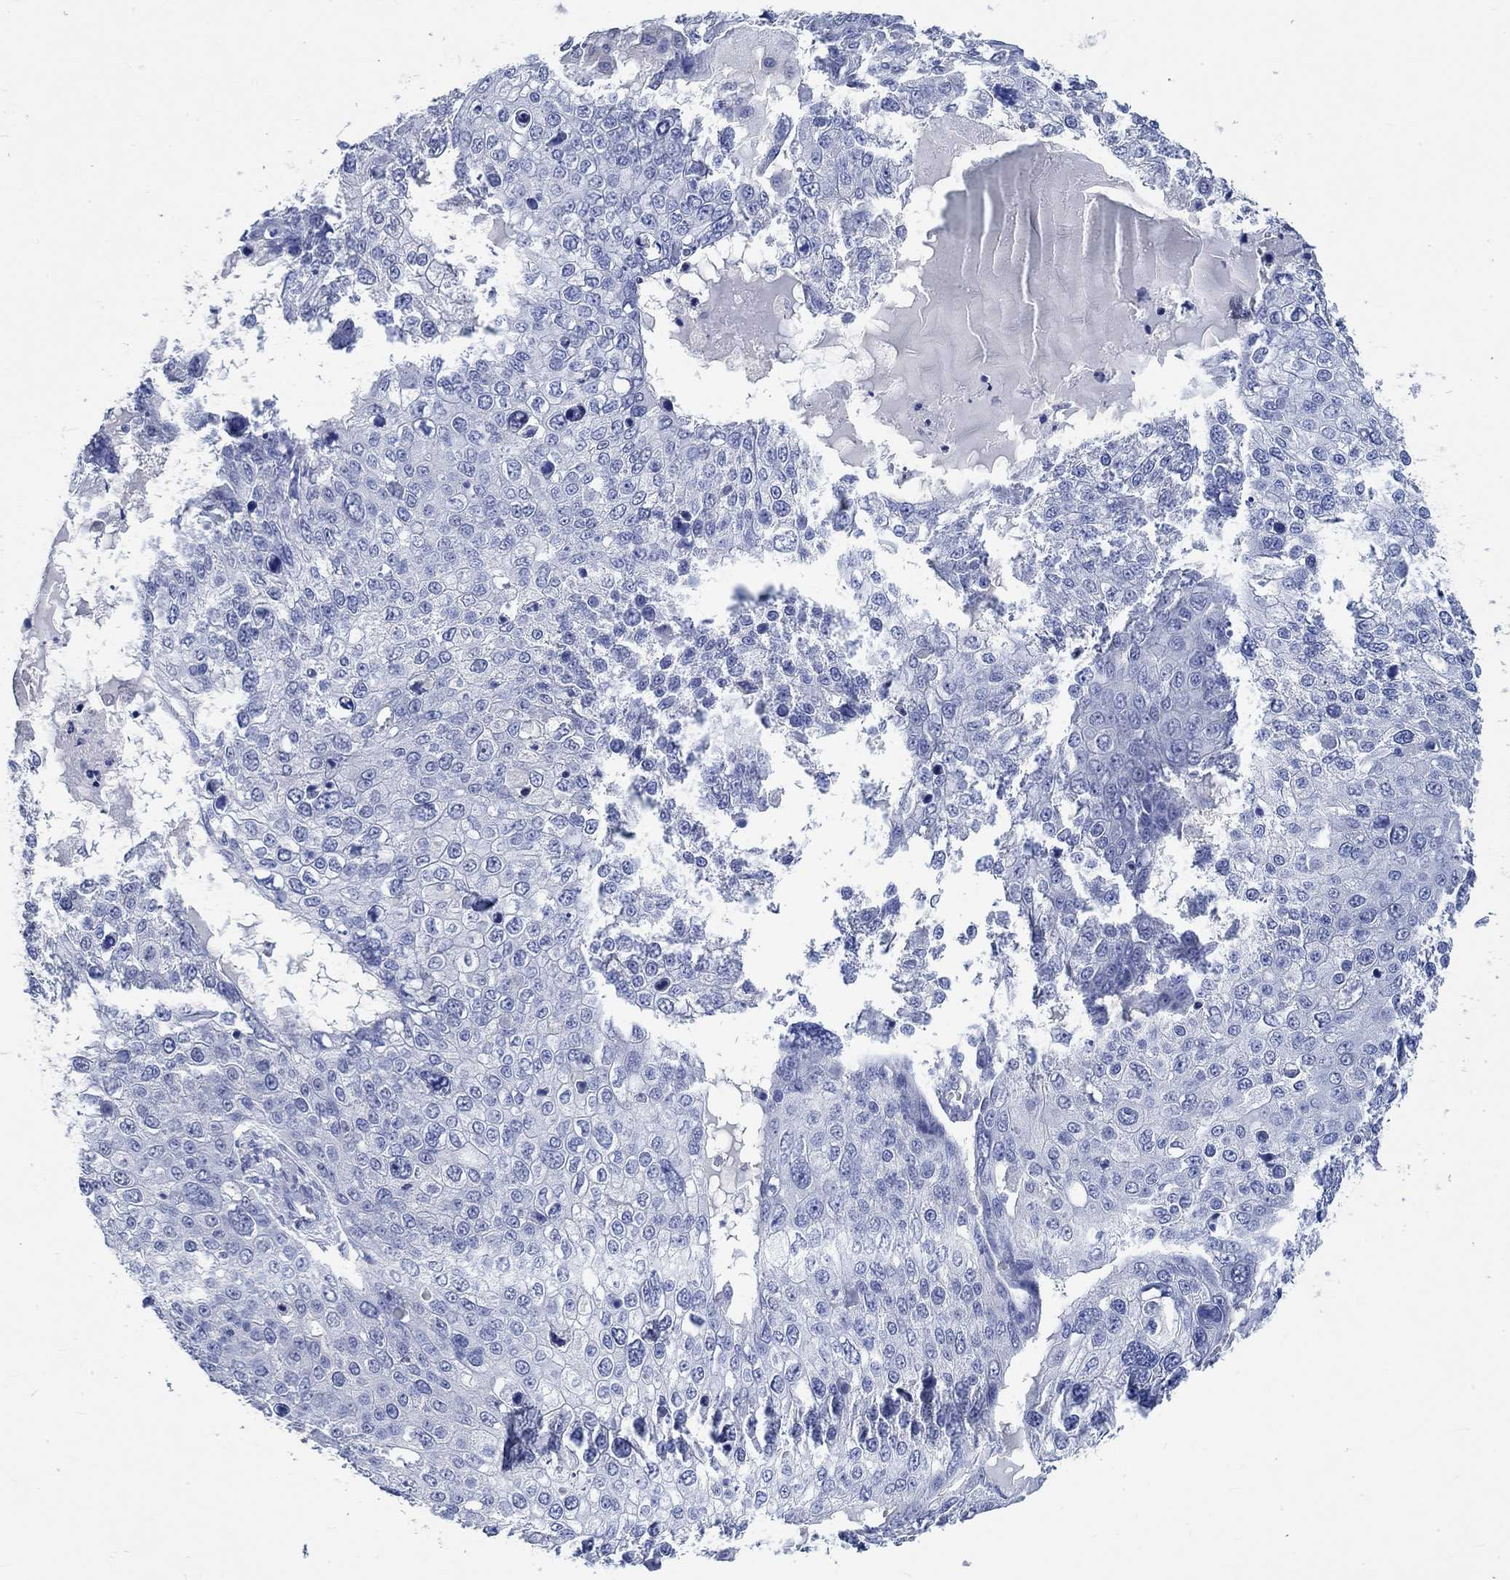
{"staining": {"intensity": "negative", "quantity": "none", "location": "none"}, "tissue": "skin cancer", "cell_type": "Tumor cells", "image_type": "cancer", "snomed": [{"axis": "morphology", "description": "Squamous cell carcinoma, NOS"}, {"axis": "topography", "description": "Skin"}], "caption": "There is no significant positivity in tumor cells of skin squamous cell carcinoma.", "gene": "C4orf47", "patient": {"sex": "male", "age": 71}}